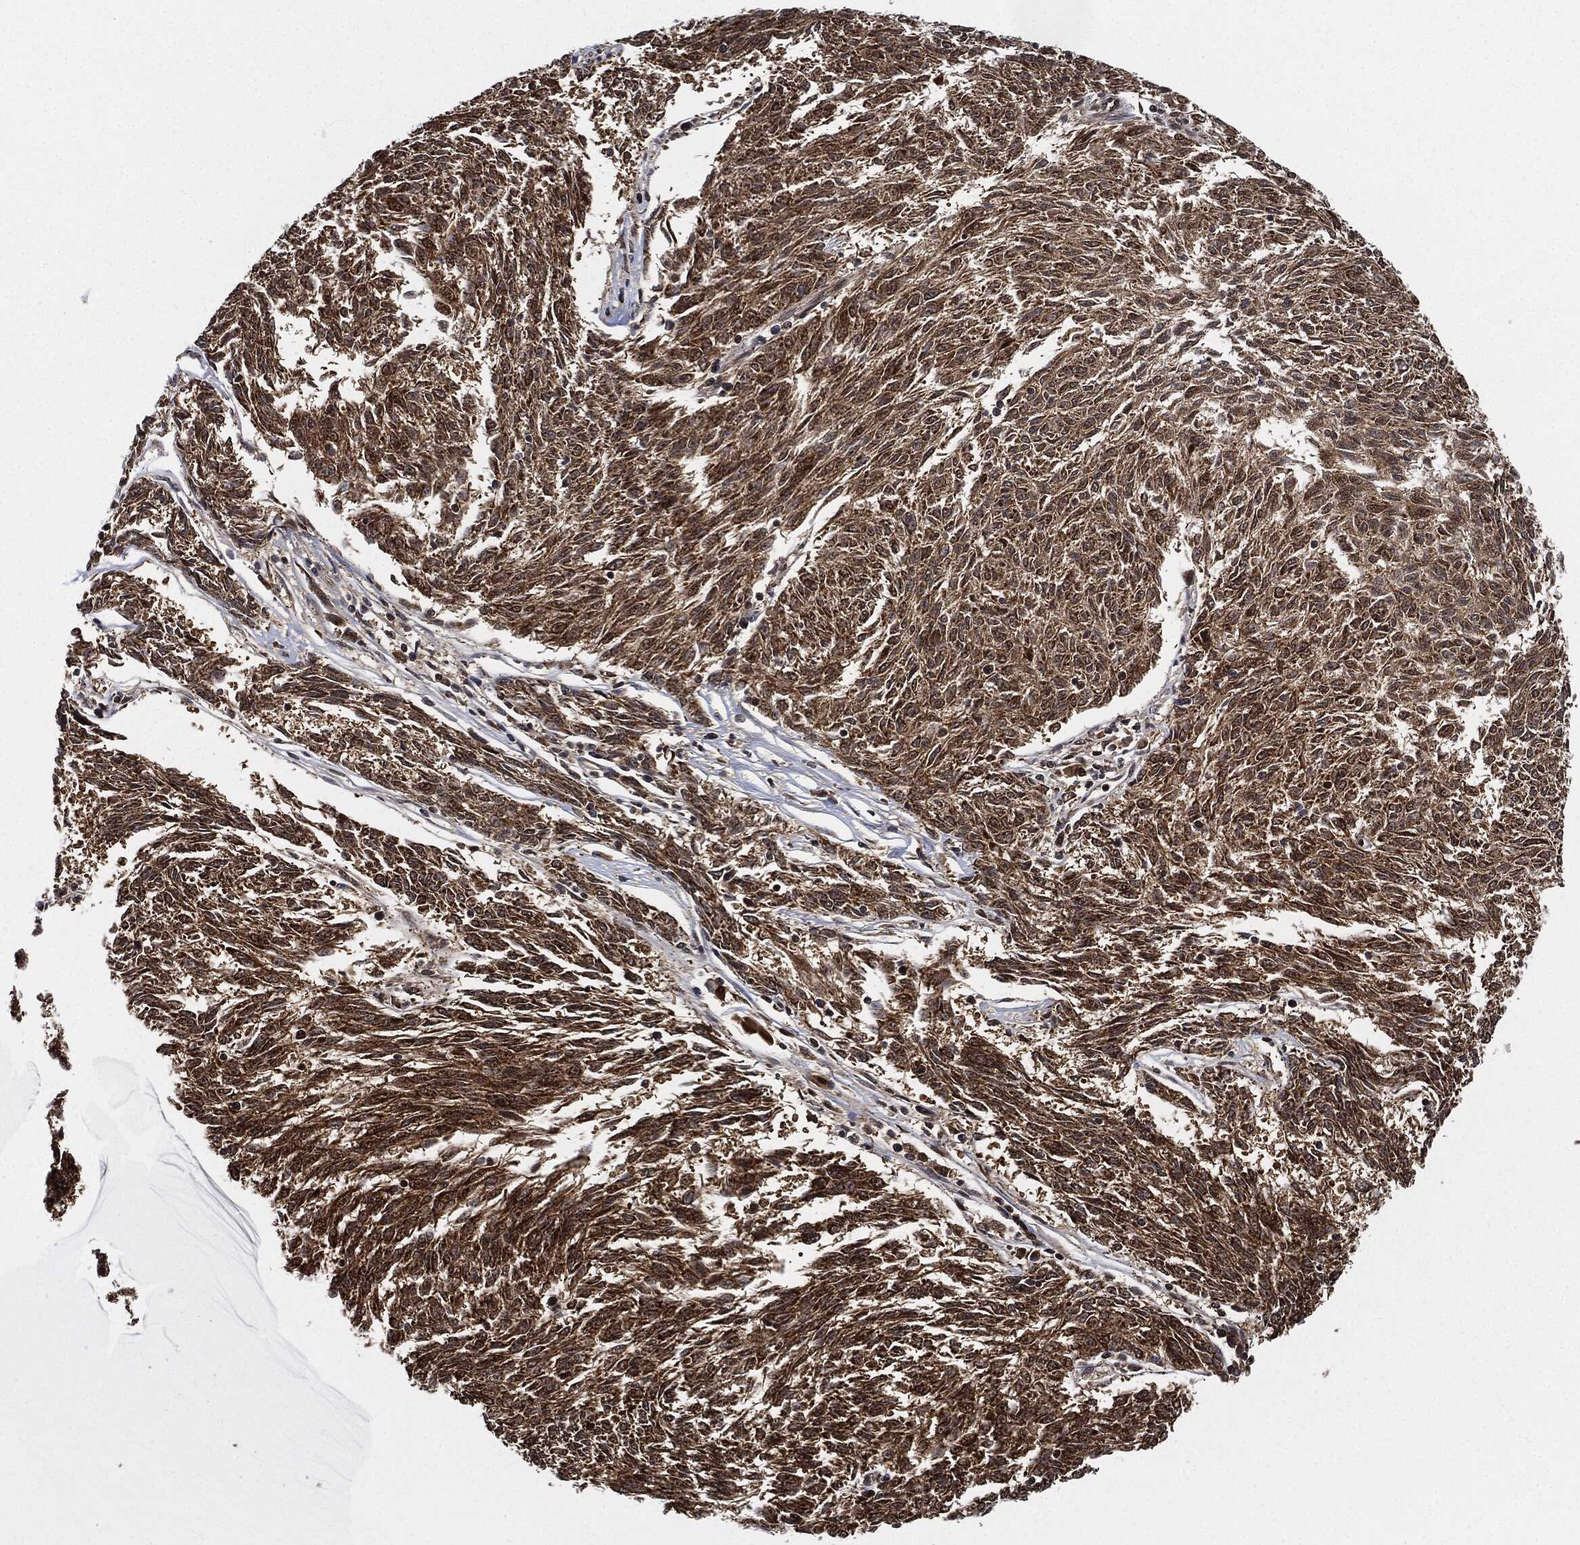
{"staining": {"intensity": "strong", "quantity": ">75%", "location": "cytoplasmic/membranous"}, "tissue": "melanoma", "cell_type": "Tumor cells", "image_type": "cancer", "snomed": [{"axis": "morphology", "description": "Malignant melanoma, NOS"}, {"axis": "topography", "description": "Skin"}], "caption": "Brown immunohistochemical staining in melanoma shows strong cytoplasmic/membranous expression in about >75% of tumor cells. The protein of interest is shown in brown color, while the nuclei are stained blue.", "gene": "RNASEL", "patient": {"sex": "female", "age": 72}}